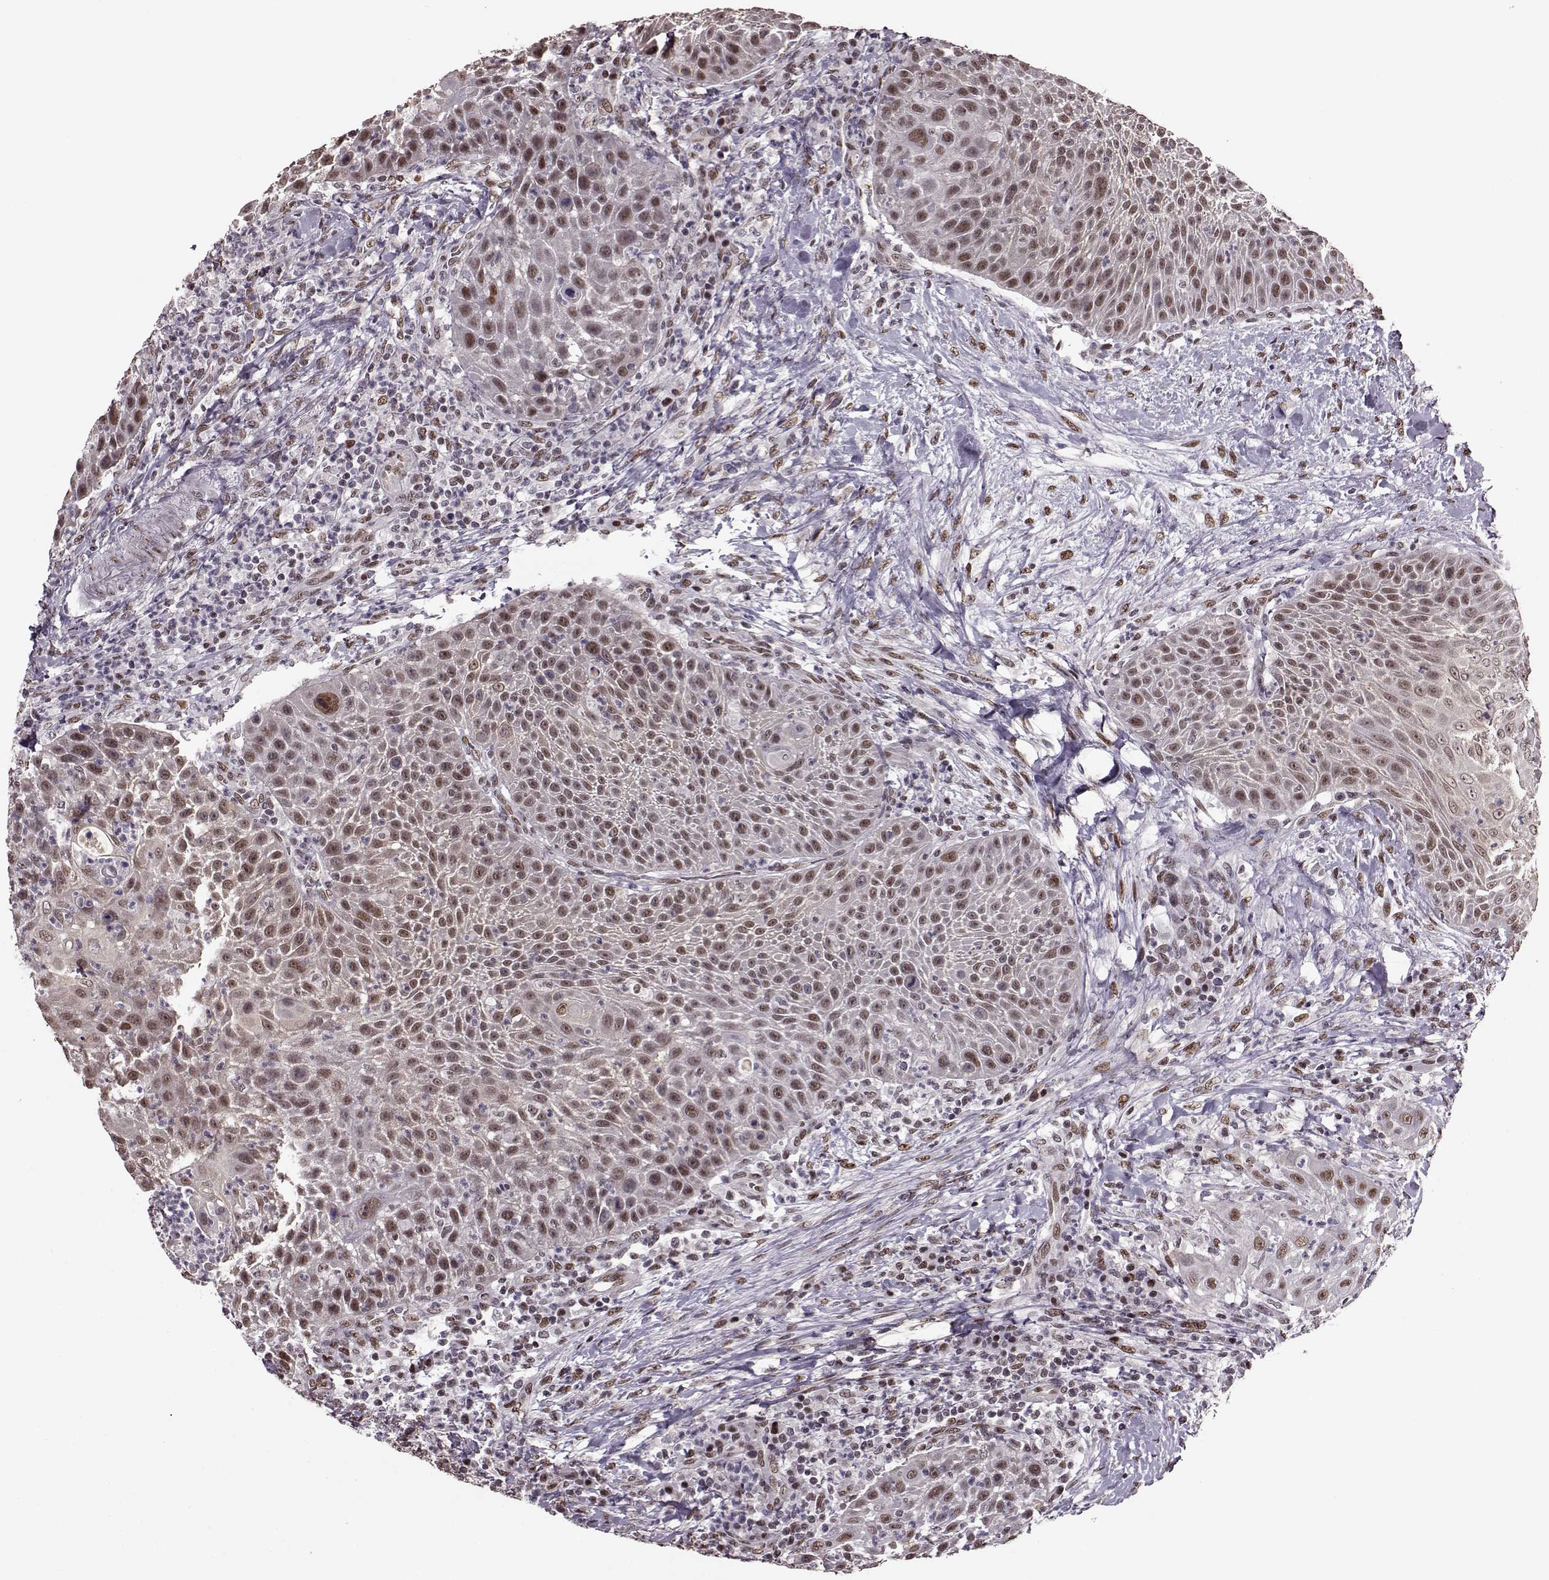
{"staining": {"intensity": "weak", "quantity": ">75%", "location": "nuclear"}, "tissue": "head and neck cancer", "cell_type": "Tumor cells", "image_type": "cancer", "snomed": [{"axis": "morphology", "description": "Squamous cell carcinoma, NOS"}, {"axis": "topography", "description": "Head-Neck"}], "caption": "Tumor cells reveal low levels of weak nuclear expression in about >75% of cells in human head and neck cancer. (Brightfield microscopy of DAB IHC at high magnification).", "gene": "FTO", "patient": {"sex": "male", "age": 69}}